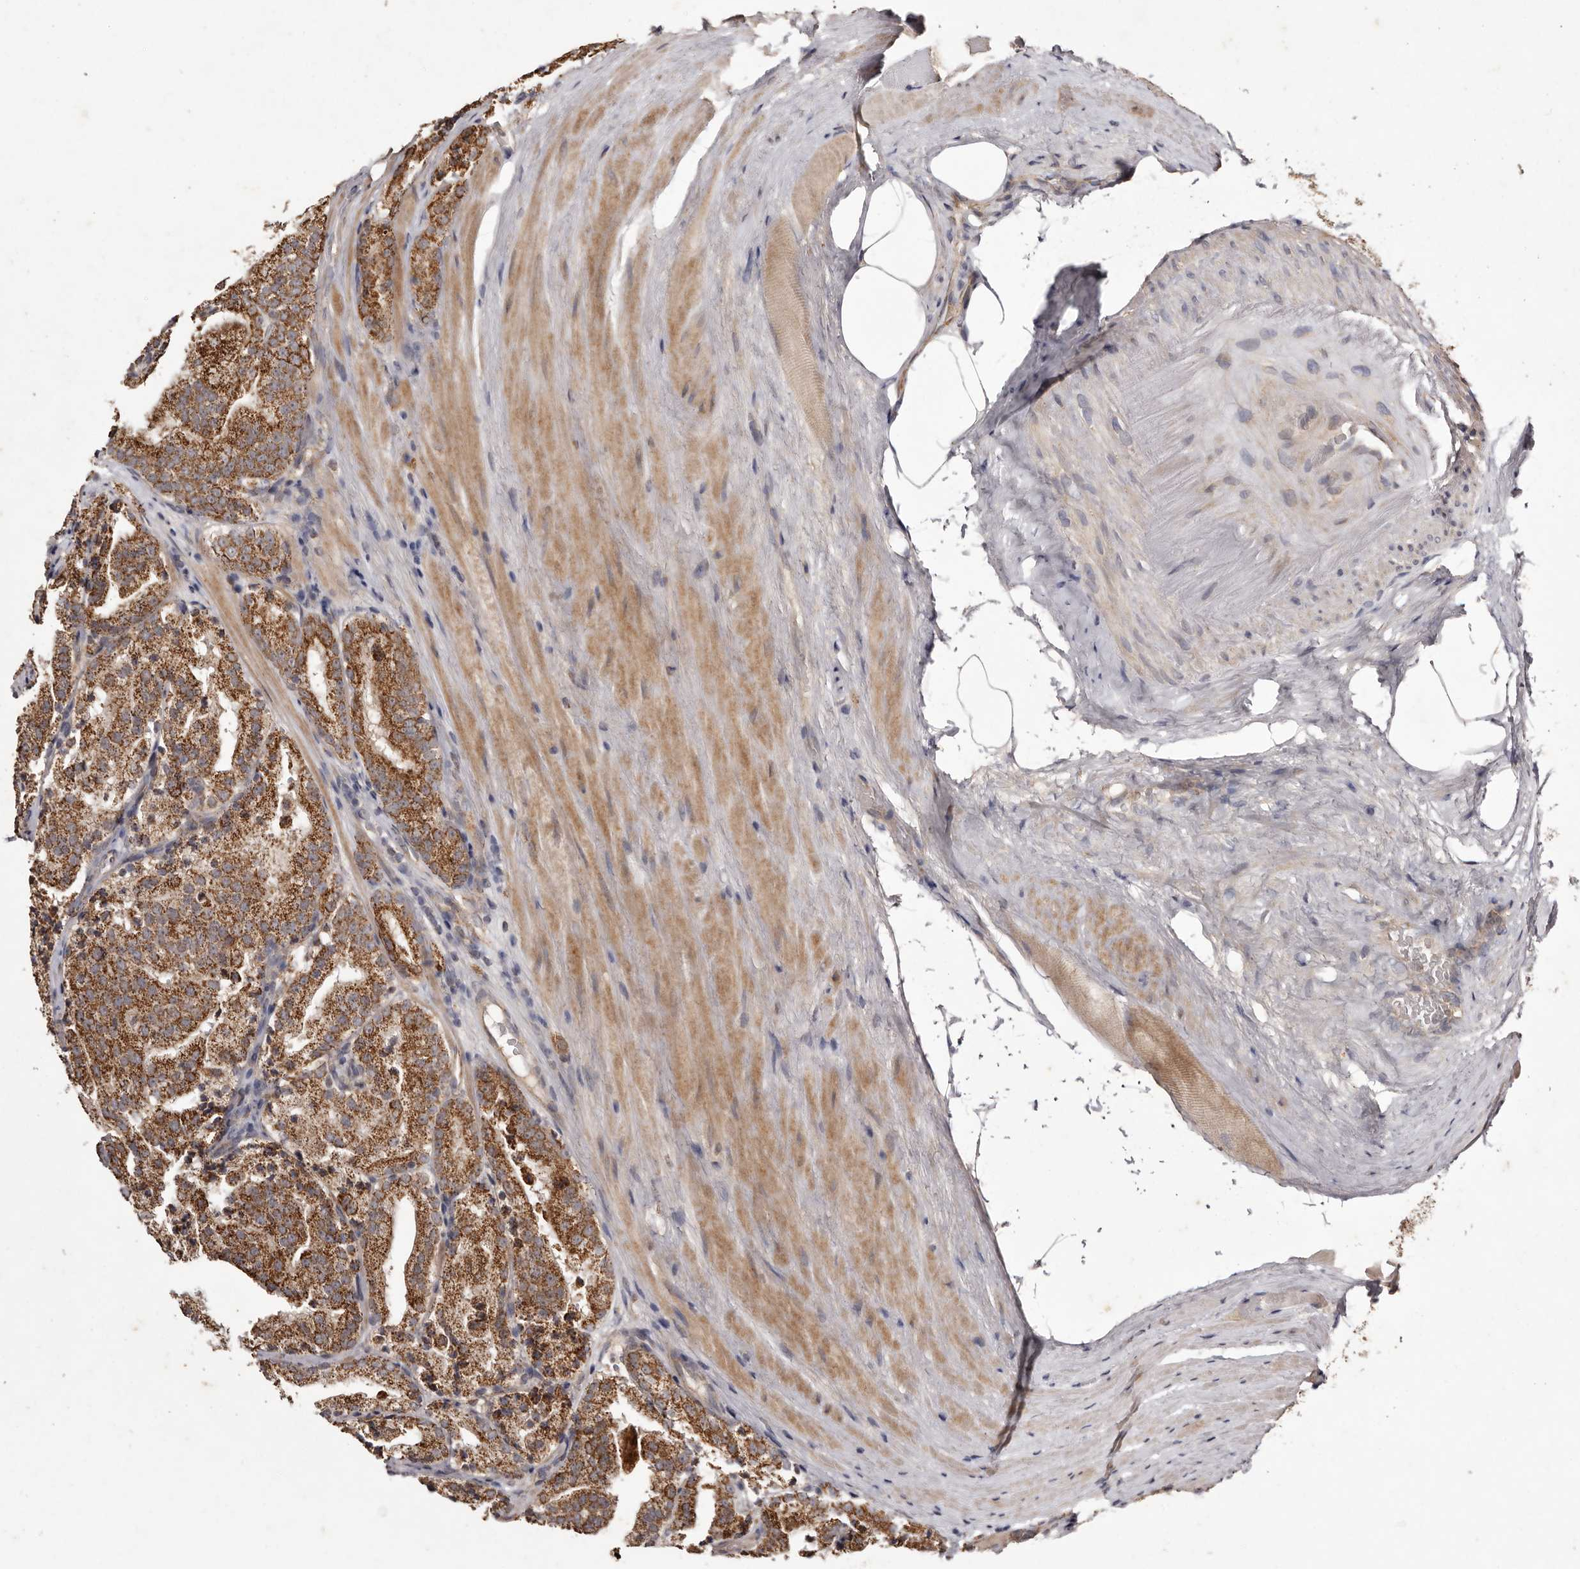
{"staining": {"intensity": "strong", "quantity": ">75%", "location": "cytoplasmic/membranous"}, "tissue": "prostate cancer", "cell_type": "Tumor cells", "image_type": "cancer", "snomed": [{"axis": "morphology", "description": "Adenocarcinoma, High grade"}, {"axis": "topography", "description": "Prostate"}], "caption": "Brown immunohistochemical staining in human high-grade adenocarcinoma (prostate) reveals strong cytoplasmic/membranous expression in about >75% of tumor cells. (DAB (3,3'-diaminobenzidine) = brown stain, brightfield microscopy at high magnification).", "gene": "CPLANE2", "patient": {"sex": "male", "age": 57}}